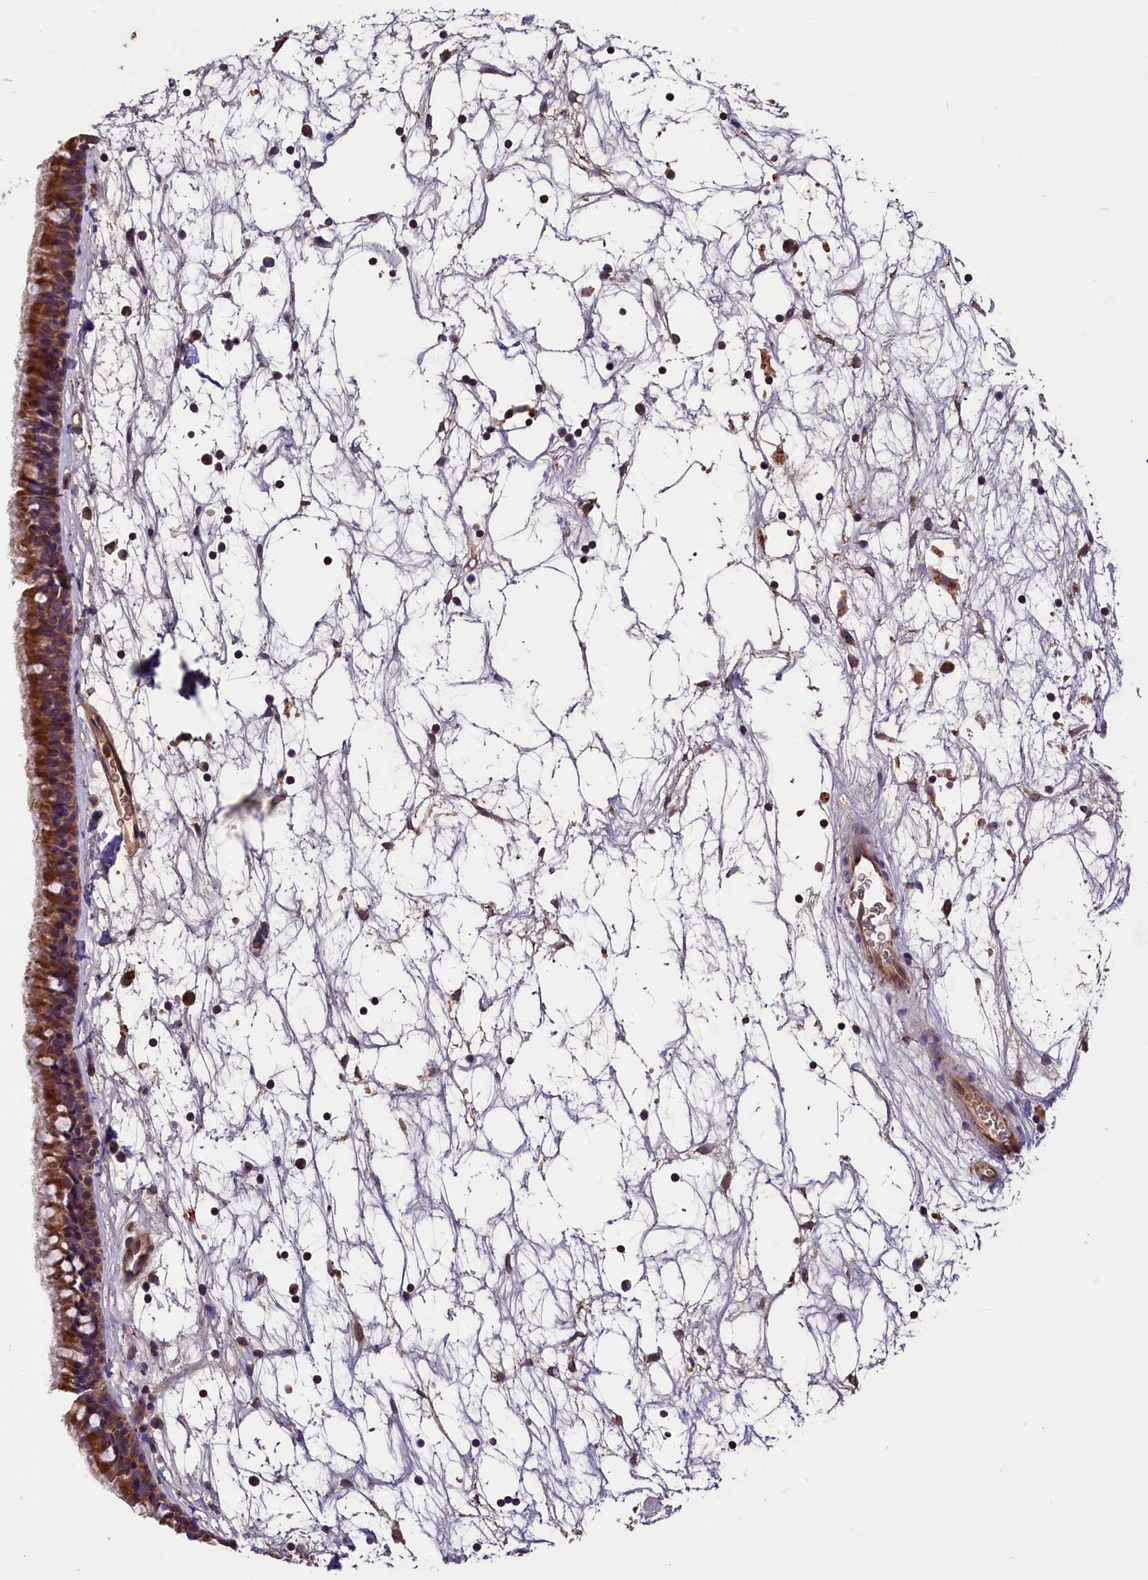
{"staining": {"intensity": "moderate", "quantity": ">75%", "location": "cytoplasmic/membranous"}, "tissue": "nasopharynx", "cell_type": "Respiratory epithelial cells", "image_type": "normal", "snomed": [{"axis": "morphology", "description": "Normal tissue, NOS"}, {"axis": "topography", "description": "Nasopharynx"}], "caption": "IHC micrograph of benign human nasopharynx stained for a protein (brown), which demonstrates medium levels of moderate cytoplasmic/membranous positivity in approximately >75% of respiratory epithelial cells.", "gene": "ERMARD", "patient": {"sex": "male", "age": 64}}